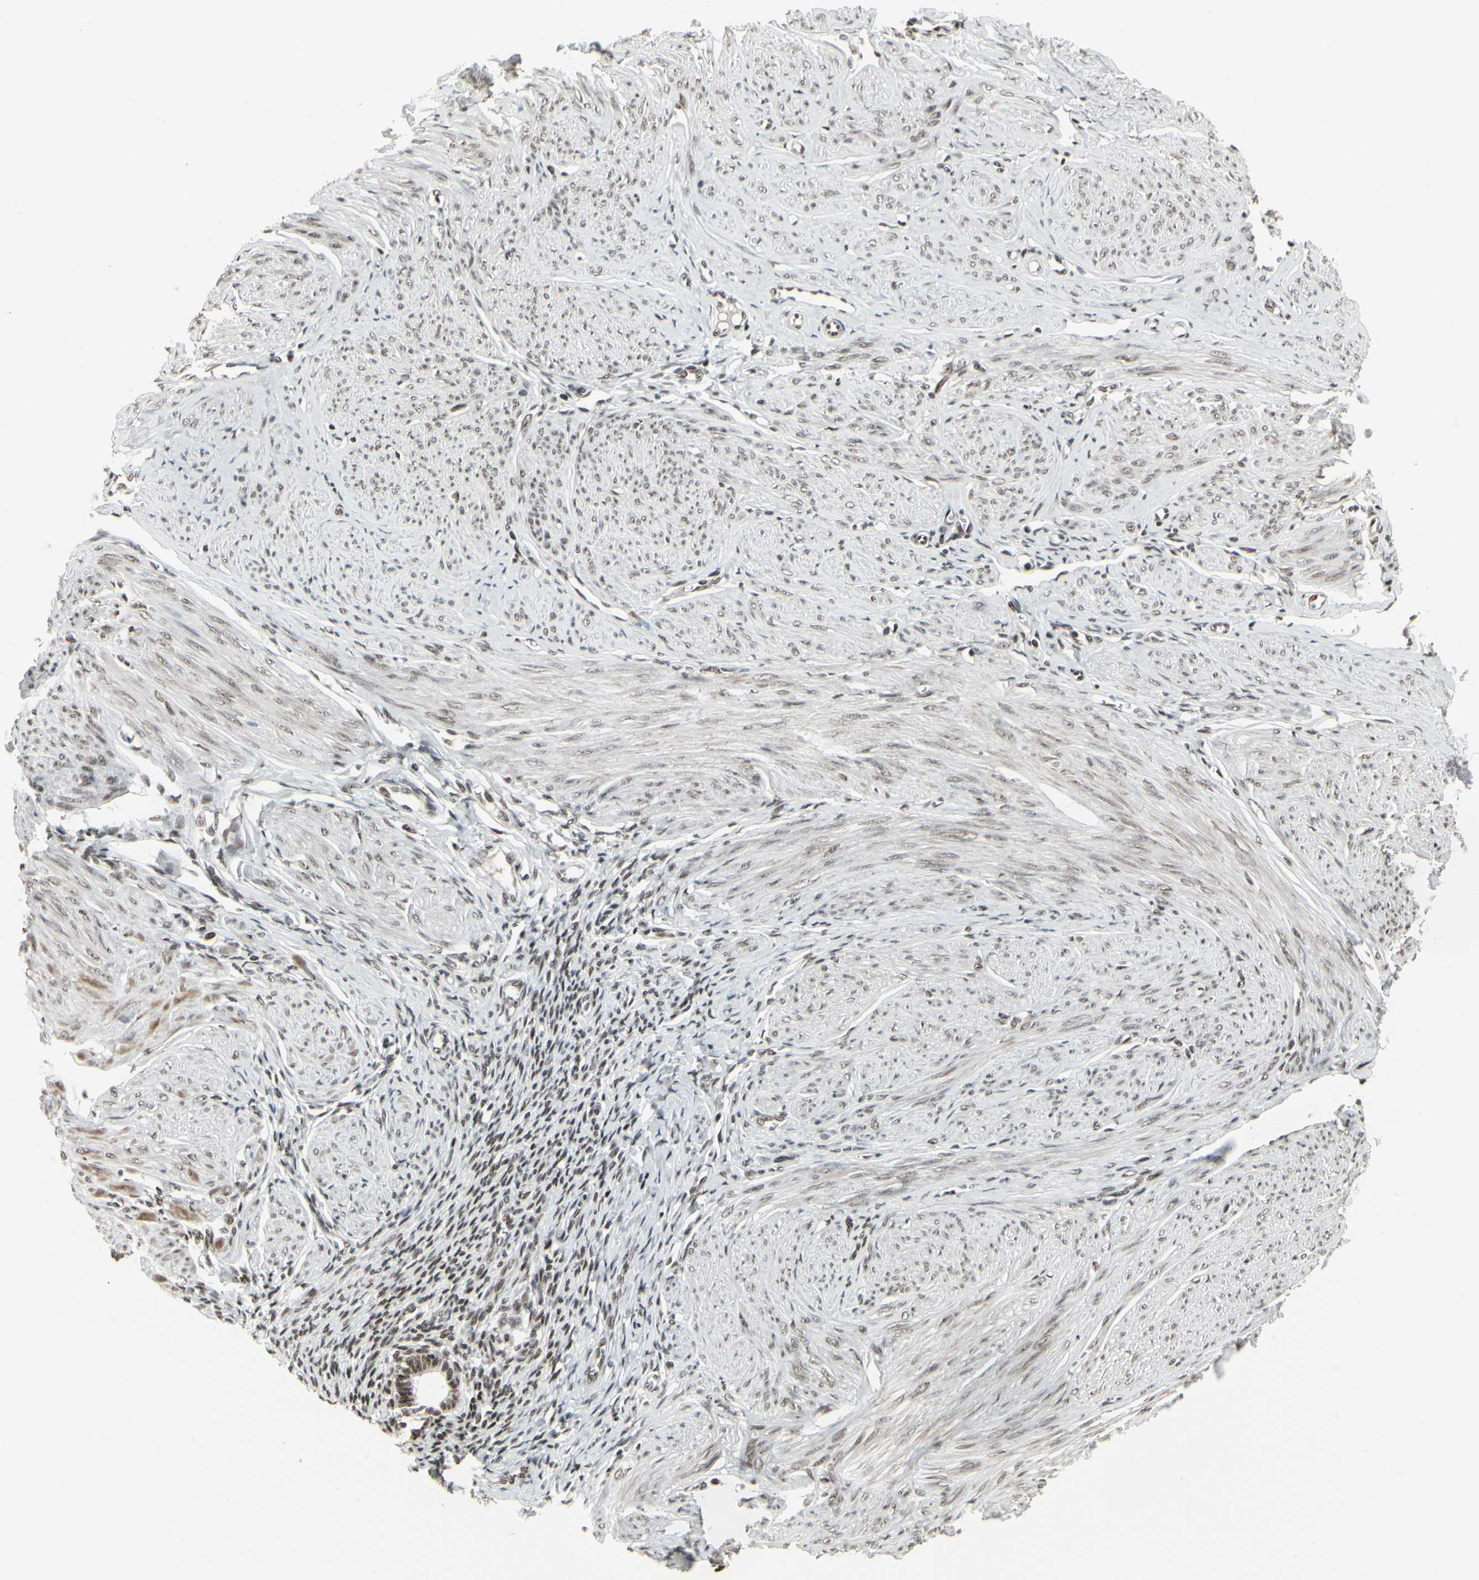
{"staining": {"intensity": "weak", "quantity": ">75%", "location": "nuclear"}, "tissue": "smooth muscle", "cell_type": "Smooth muscle cells", "image_type": "normal", "snomed": [{"axis": "morphology", "description": "Normal tissue, NOS"}, {"axis": "topography", "description": "Uterus"}], "caption": "High-magnification brightfield microscopy of unremarkable smooth muscle stained with DAB (brown) and counterstained with hematoxylin (blue). smooth muscle cells exhibit weak nuclear staining is identified in approximately>75% of cells. (Stains: DAB in brown, nuclei in blue, Microscopy: brightfield microscopy at high magnification).", "gene": "HMG20A", "patient": {"sex": "female", "age": 45}}